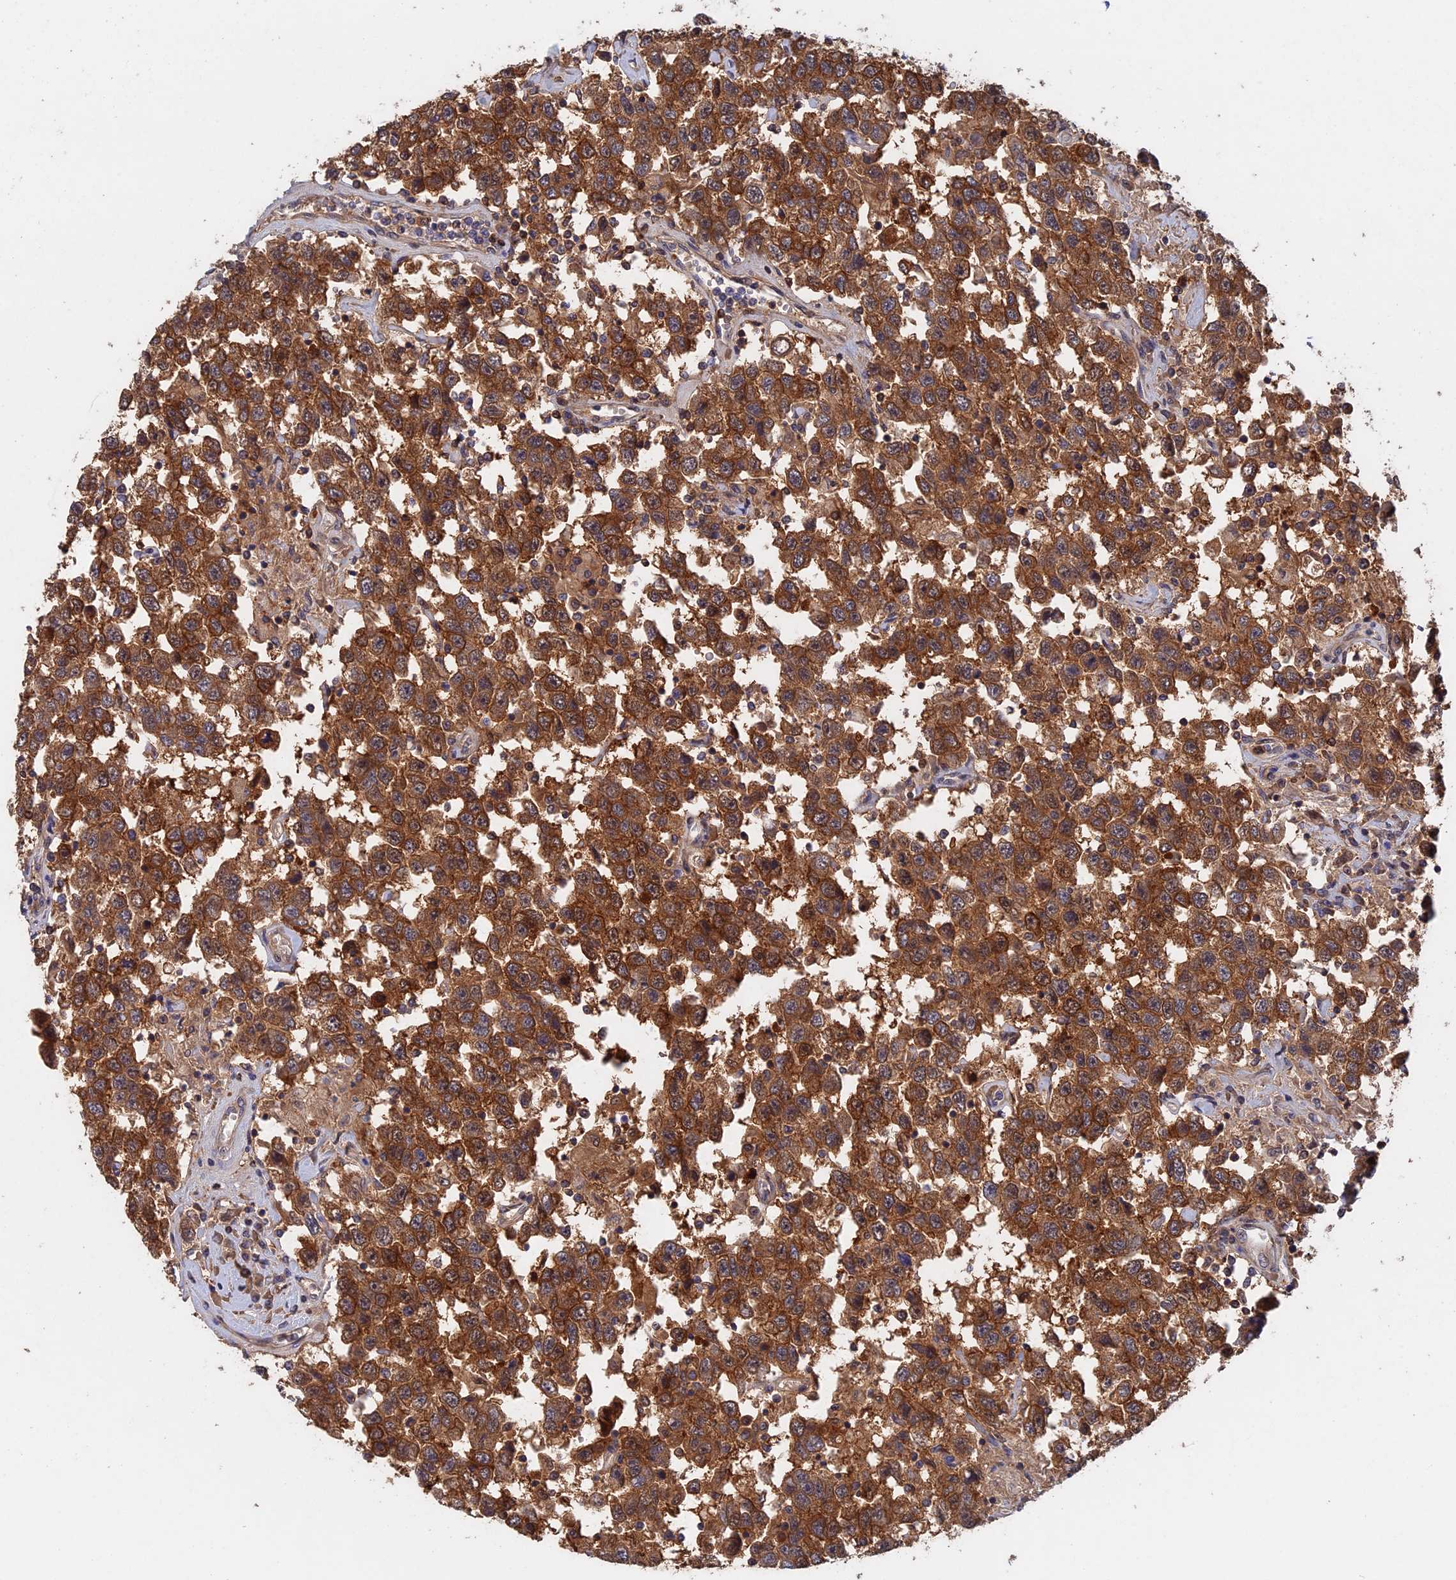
{"staining": {"intensity": "strong", "quantity": ">75%", "location": "cytoplasmic/membranous"}, "tissue": "testis cancer", "cell_type": "Tumor cells", "image_type": "cancer", "snomed": [{"axis": "morphology", "description": "Seminoma, NOS"}, {"axis": "topography", "description": "Testis"}], "caption": "Strong cytoplasmic/membranous positivity for a protein is present in about >75% of tumor cells of testis cancer using IHC.", "gene": "BLVRA", "patient": {"sex": "male", "age": 41}}